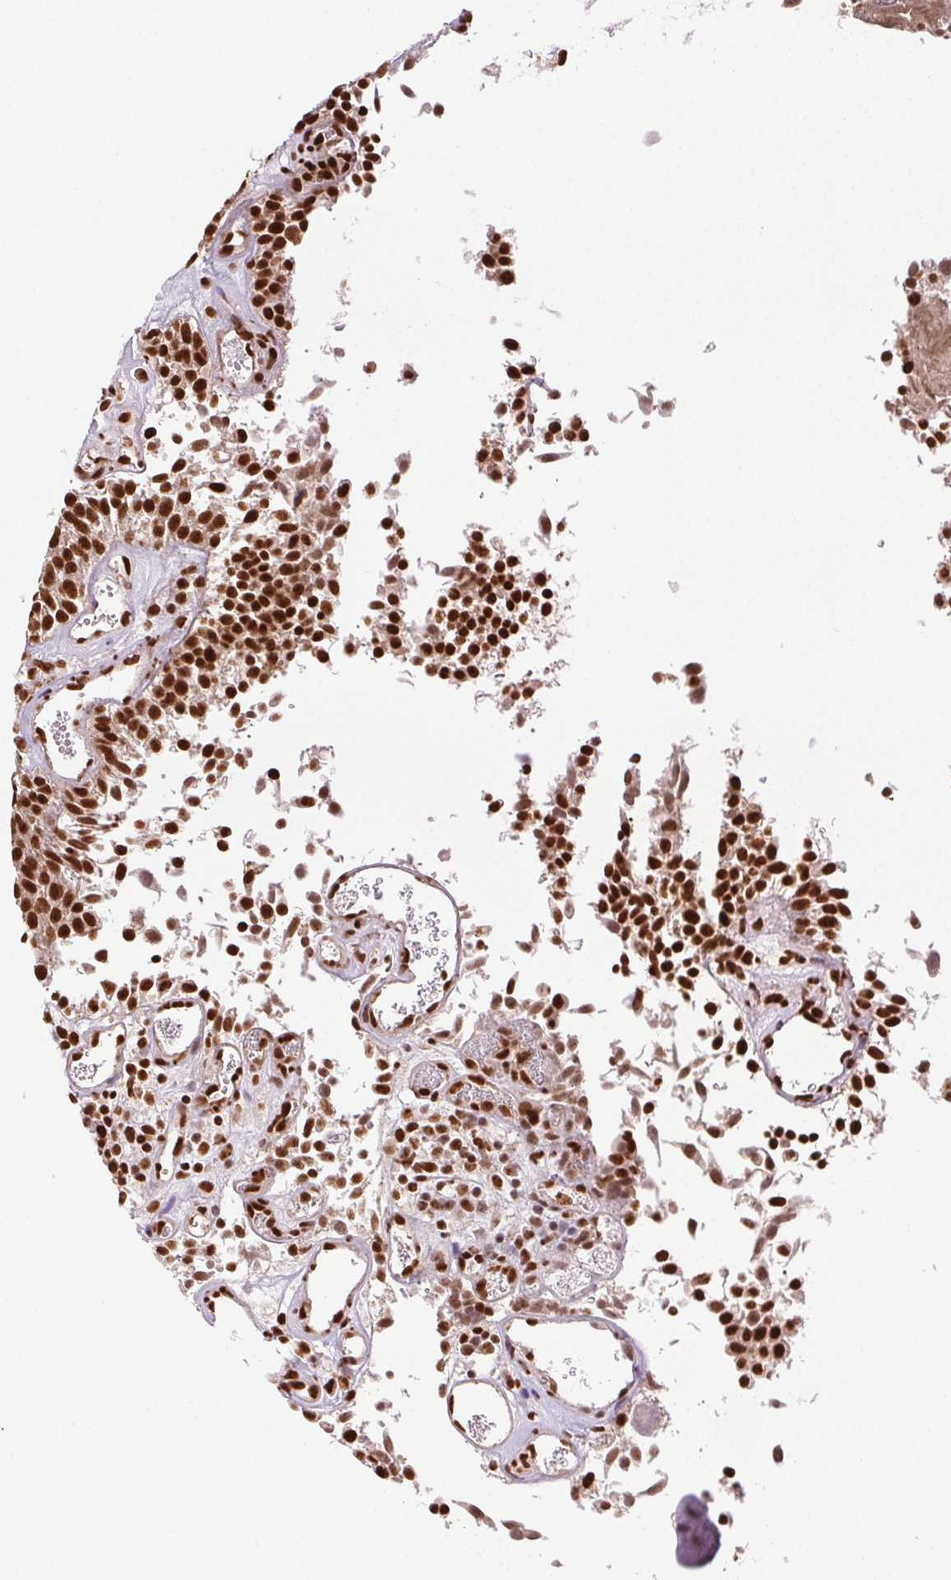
{"staining": {"intensity": "strong", "quantity": ">75%", "location": "nuclear"}, "tissue": "urothelial cancer", "cell_type": "Tumor cells", "image_type": "cancer", "snomed": [{"axis": "morphology", "description": "Urothelial carcinoma, Low grade"}, {"axis": "topography", "description": "Urinary bladder"}], "caption": "Protein staining shows strong nuclear staining in about >75% of tumor cells in urothelial cancer.", "gene": "IK", "patient": {"sex": "female", "age": 79}}